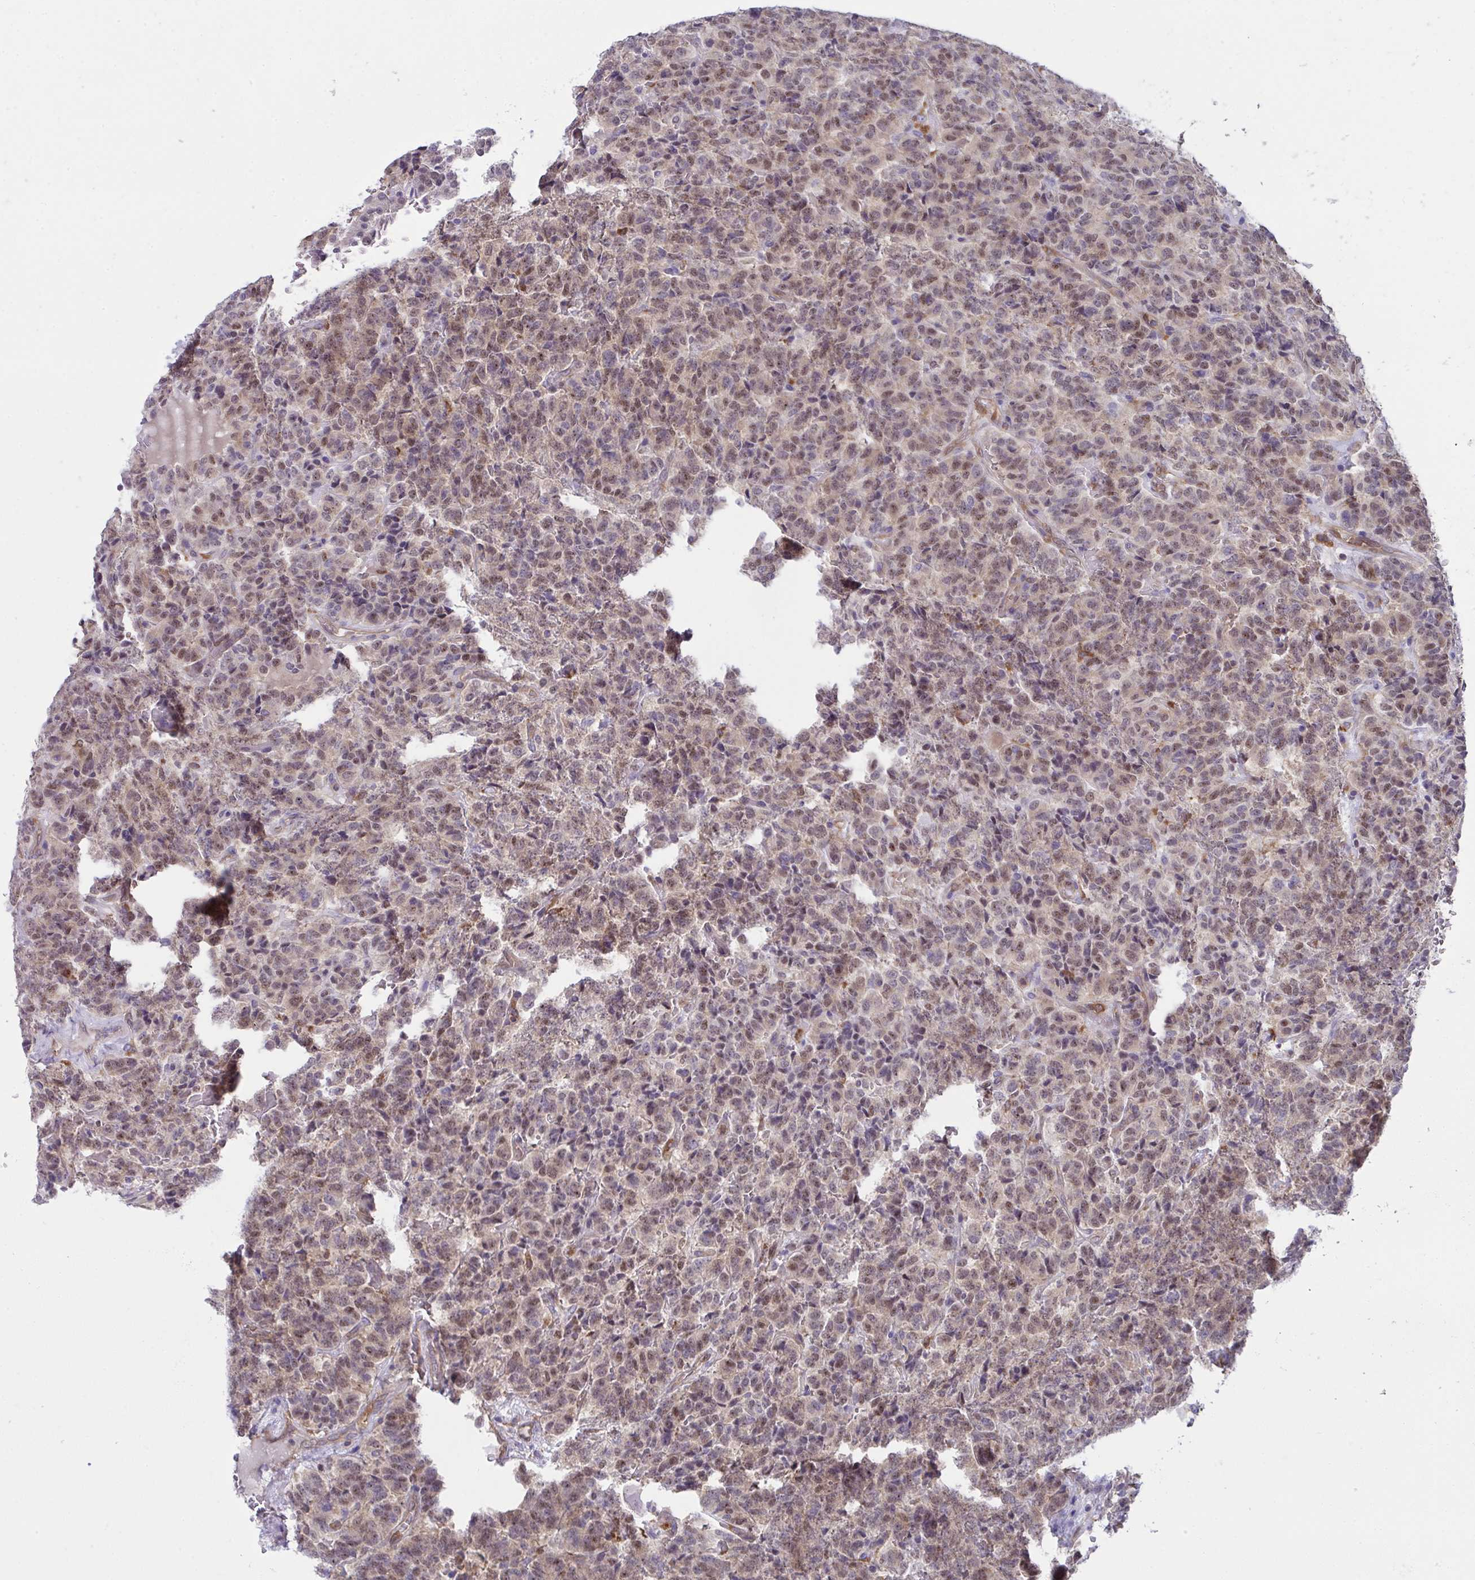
{"staining": {"intensity": "moderate", "quantity": "25%-75%", "location": "nuclear"}, "tissue": "carcinoid", "cell_type": "Tumor cells", "image_type": "cancer", "snomed": [{"axis": "morphology", "description": "Carcinoid, malignant, NOS"}, {"axis": "topography", "description": "Pancreas"}], "caption": "Moderate nuclear staining for a protein is seen in about 25%-75% of tumor cells of carcinoid using immunohistochemistry (IHC).", "gene": "ALDH16A1", "patient": {"sex": "male", "age": 36}}